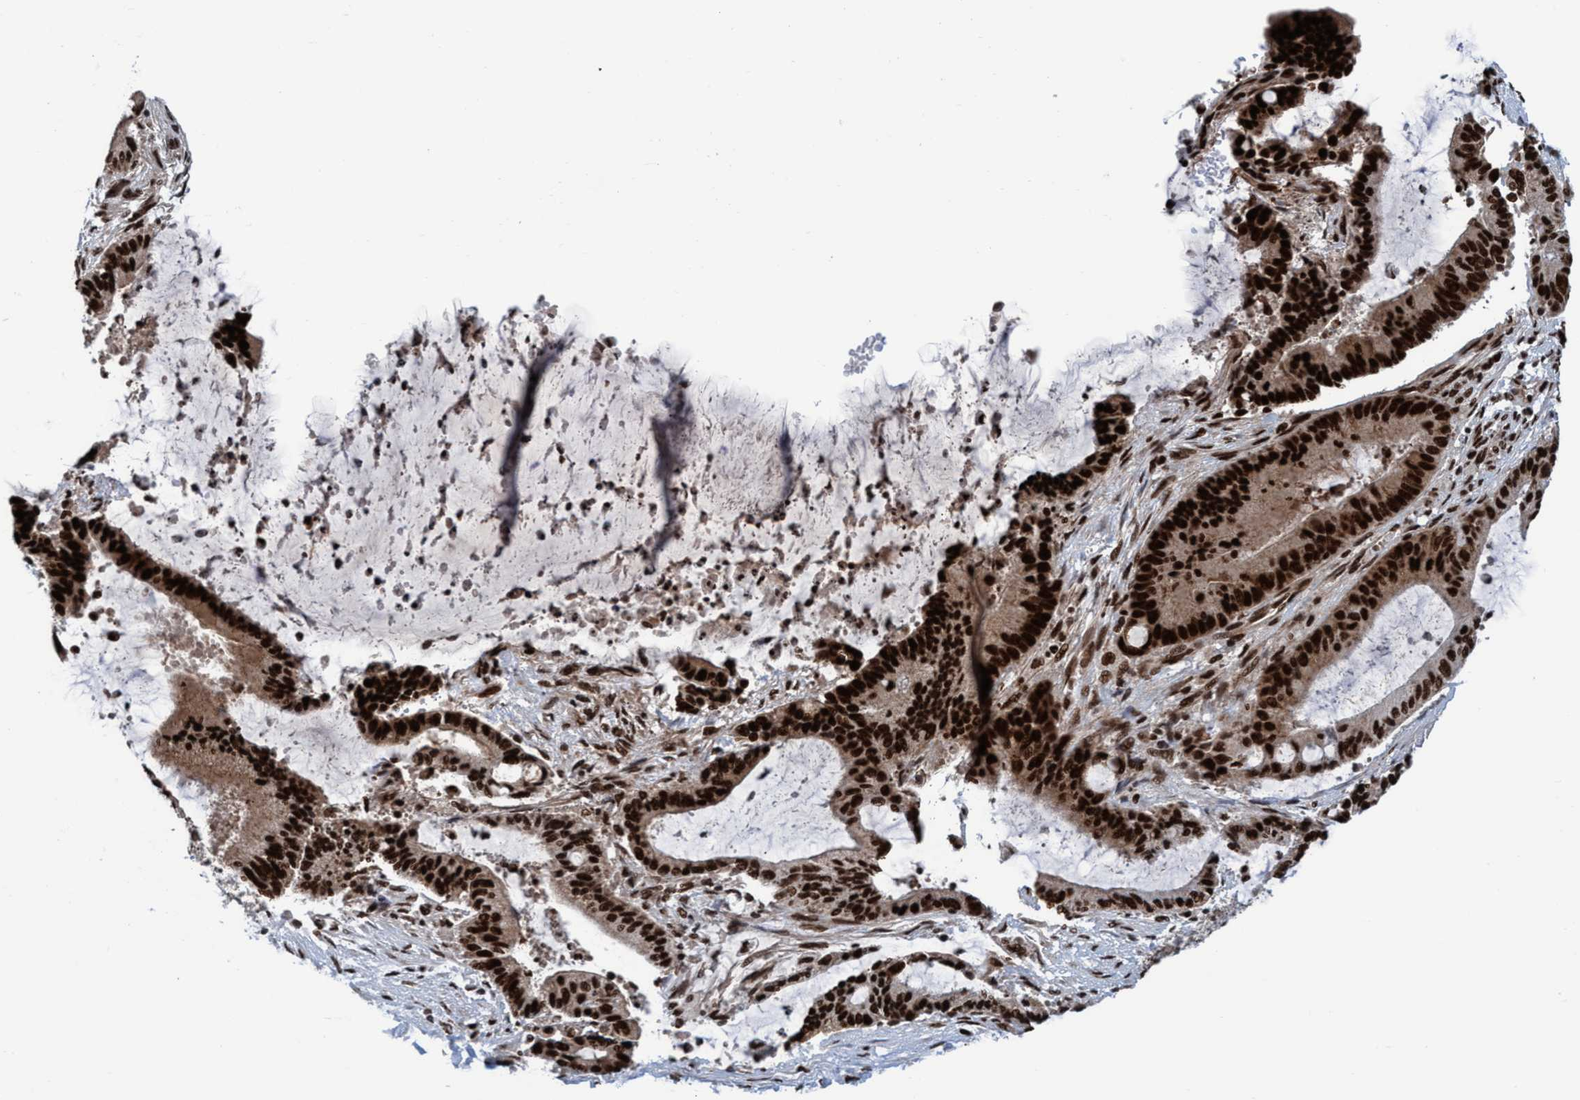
{"staining": {"intensity": "strong", "quantity": ">75%", "location": "cytoplasmic/membranous,nuclear"}, "tissue": "liver cancer", "cell_type": "Tumor cells", "image_type": "cancer", "snomed": [{"axis": "morphology", "description": "Cholangiocarcinoma"}, {"axis": "topography", "description": "Liver"}], "caption": "Brown immunohistochemical staining in human liver cancer (cholangiocarcinoma) demonstrates strong cytoplasmic/membranous and nuclear positivity in approximately >75% of tumor cells.", "gene": "TOPBP1", "patient": {"sex": "female", "age": 73}}